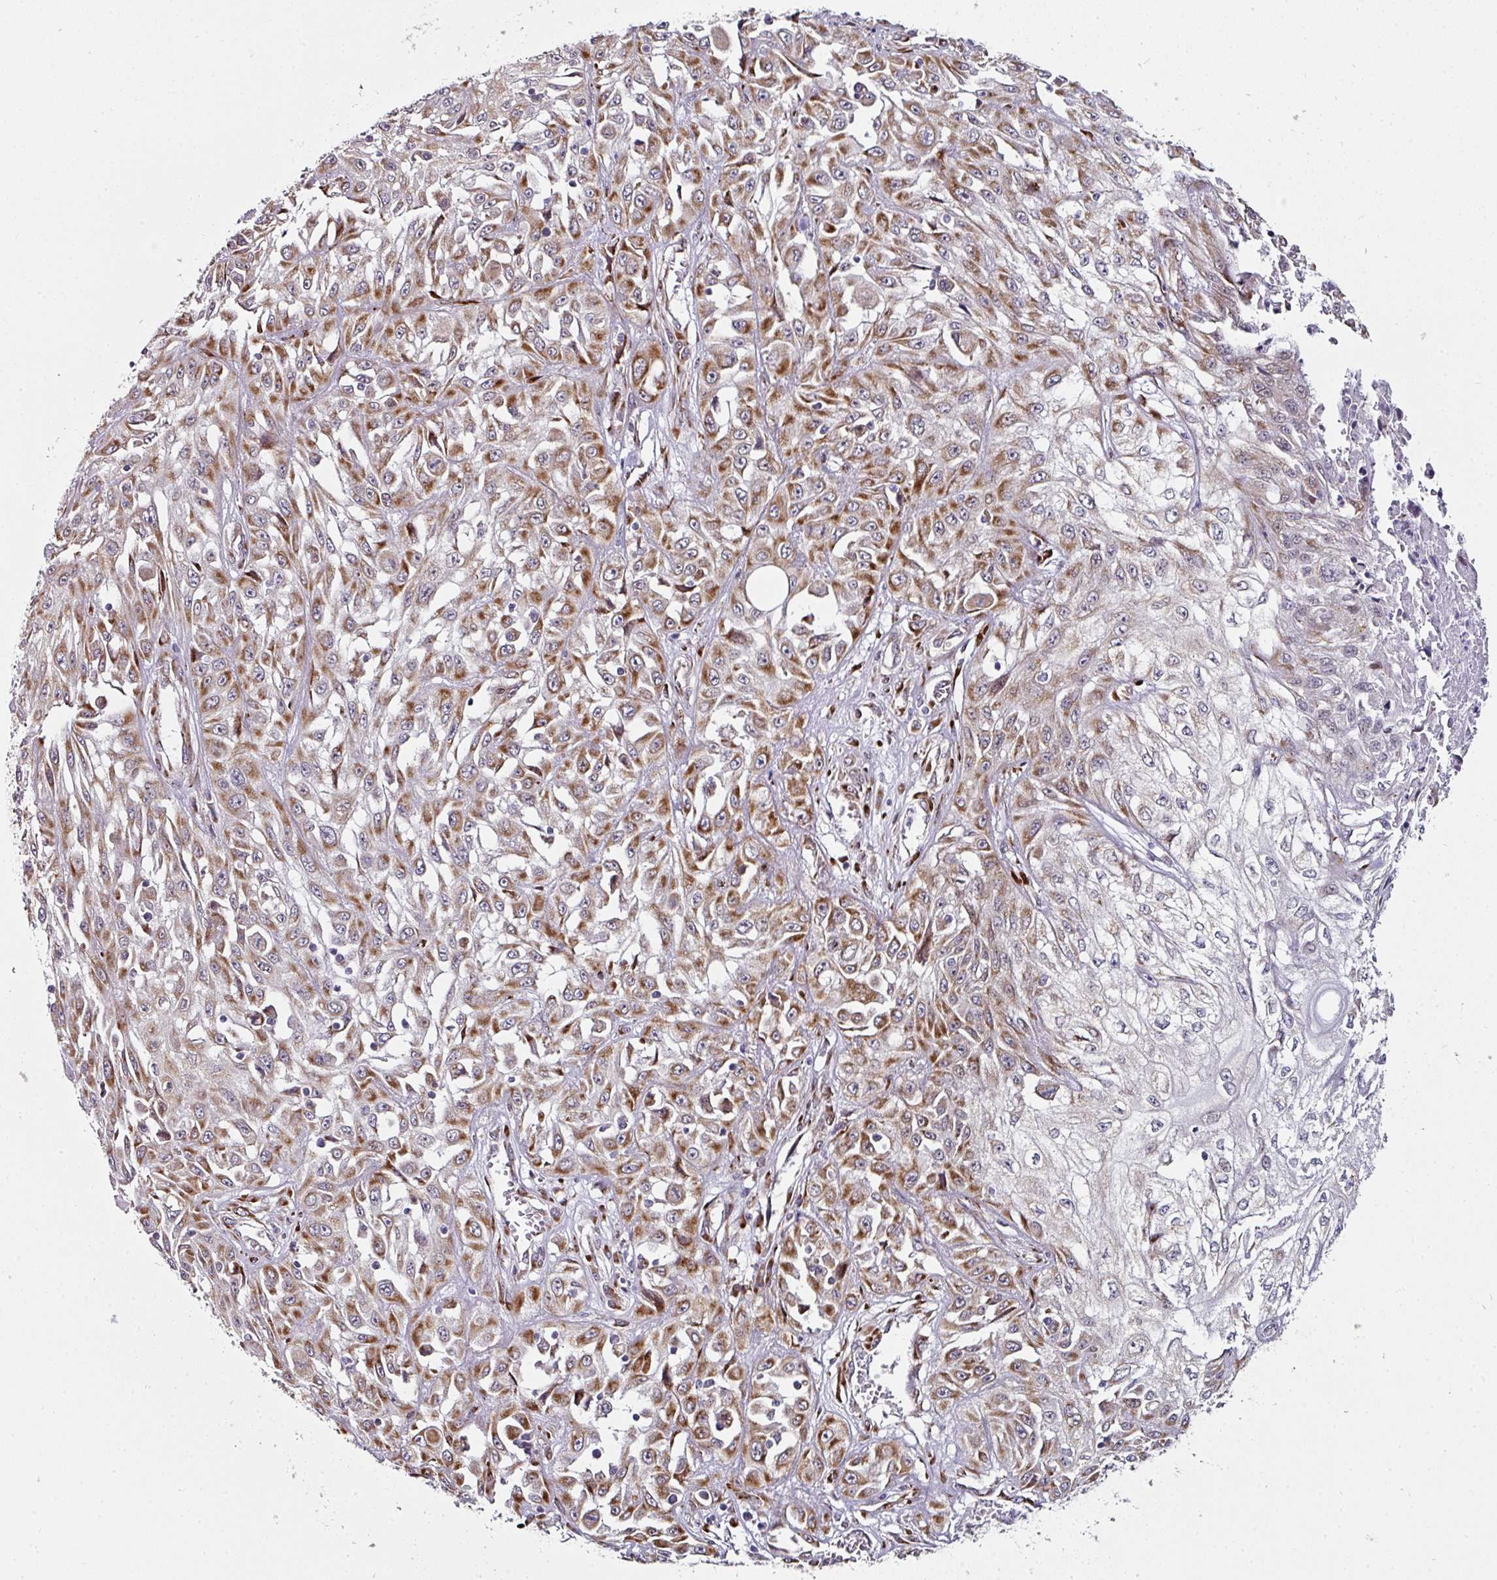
{"staining": {"intensity": "moderate", "quantity": "25%-75%", "location": "cytoplasmic/membranous"}, "tissue": "skin cancer", "cell_type": "Tumor cells", "image_type": "cancer", "snomed": [{"axis": "morphology", "description": "Squamous cell carcinoma, NOS"}, {"axis": "morphology", "description": "Squamous cell carcinoma, metastatic, NOS"}, {"axis": "topography", "description": "Skin"}, {"axis": "topography", "description": "Lymph node"}], "caption": "IHC photomicrograph of neoplastic tissue: skin cancer stained using IHC displays medium levels of moderate protein expression localized specifically in the cytoplasmic/membranous of tumor cells, appearing as a cytoplasmic/membranous brown color.", "gene": "APOLD1", "patient": {"sex": "male", "age": 75}}